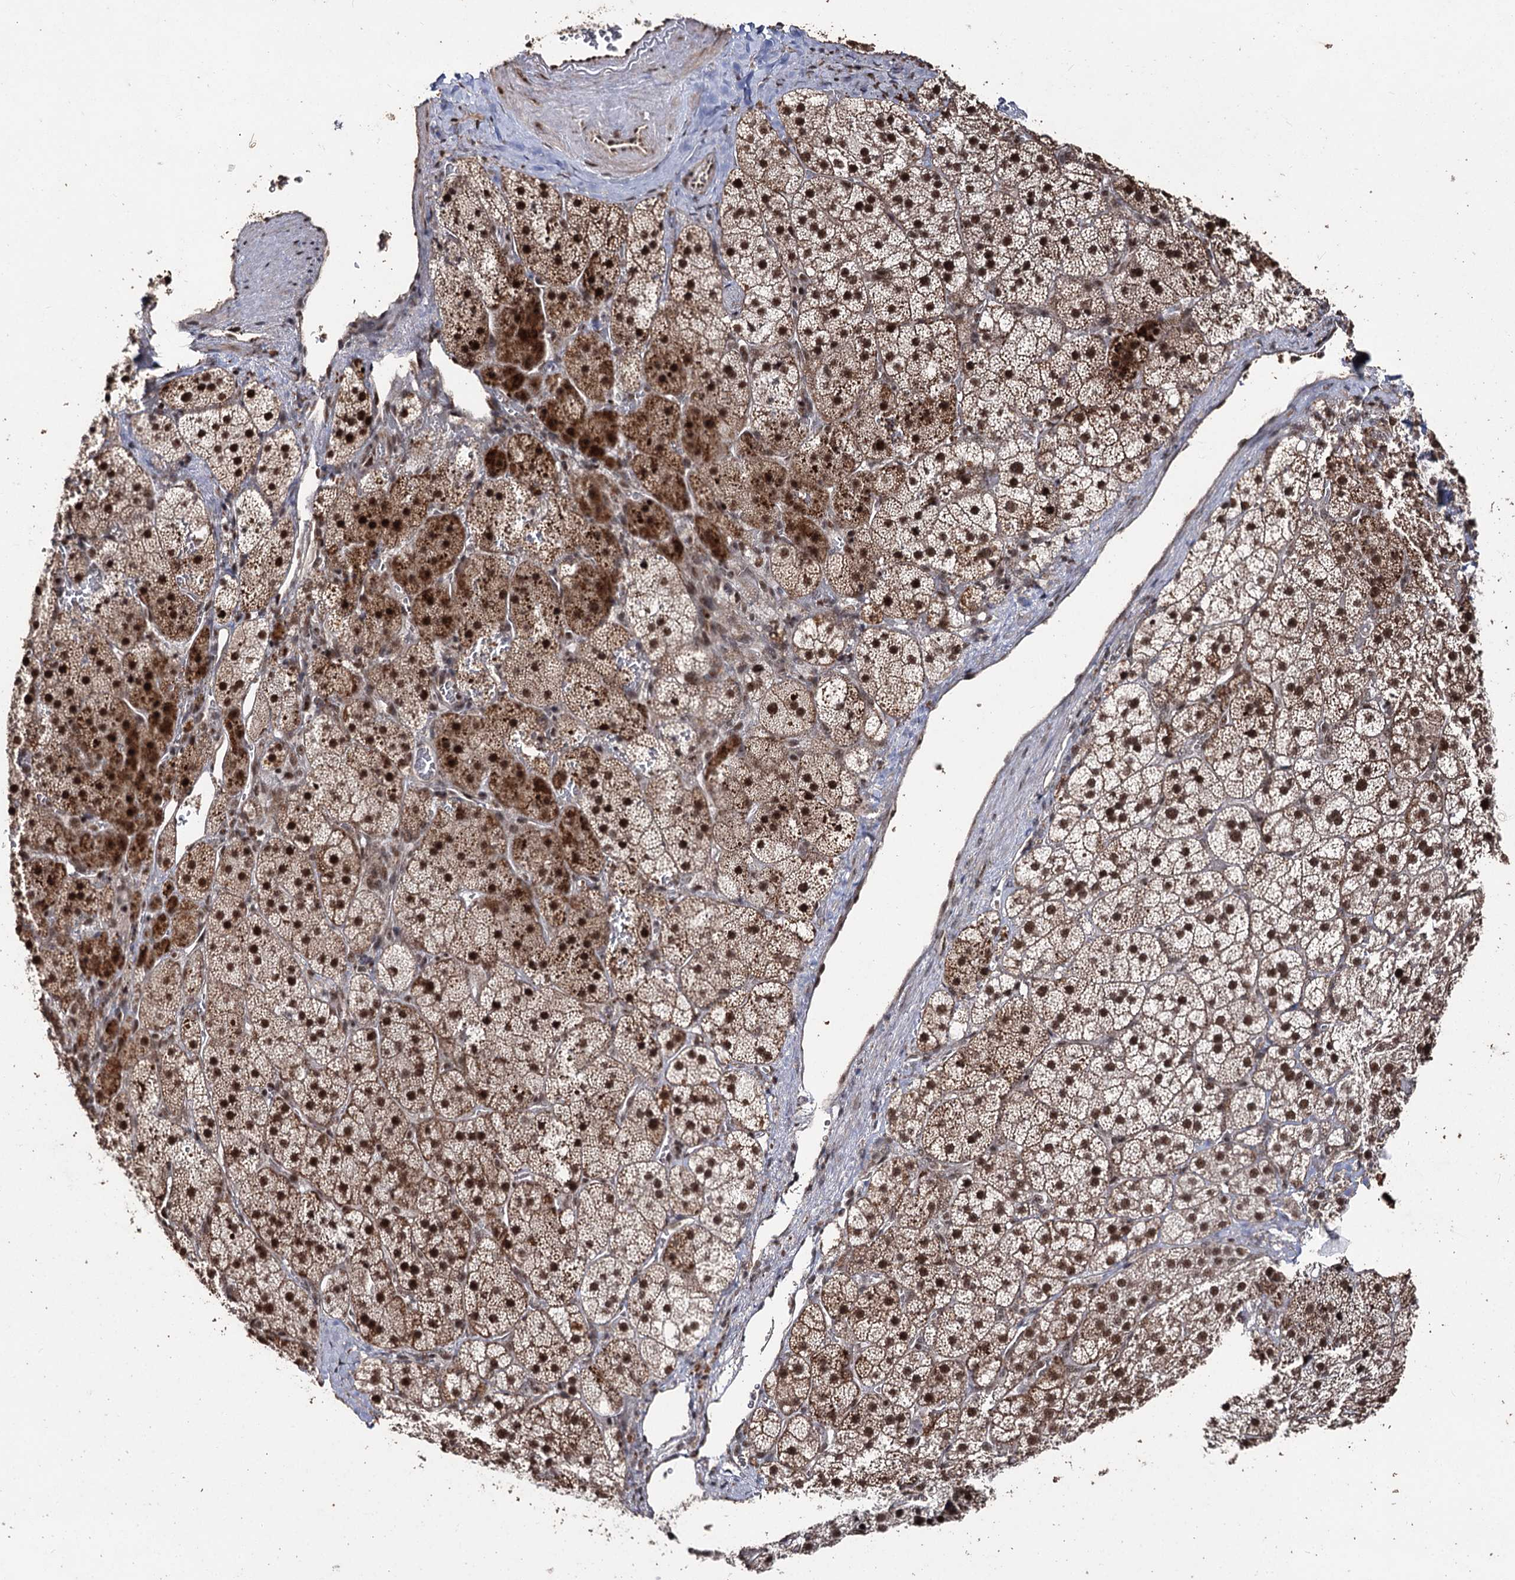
{"staining": {"intensity": "strong", "quantity": "25%-75%", "location": "cytoplasmic/membranous,nuclear"}, "tissue": "adrenal gland", "cell_type": "Glandular cells", "image_type": "normal", "snomed": [{"axis": "morphology", "description": "Normal tissue, NOS"}, {"axis": "topography", "description": "Adrenal gland"}], "caption": "IHC (DAB) staining of unremarkable human adrenal gland shows strong cytoplasmic/membranous,nuclear protein expression in approximately 25%-75% of glandular cells.", "gene": "U2SURP", "patient": {"sex": "female", "age": 44}}